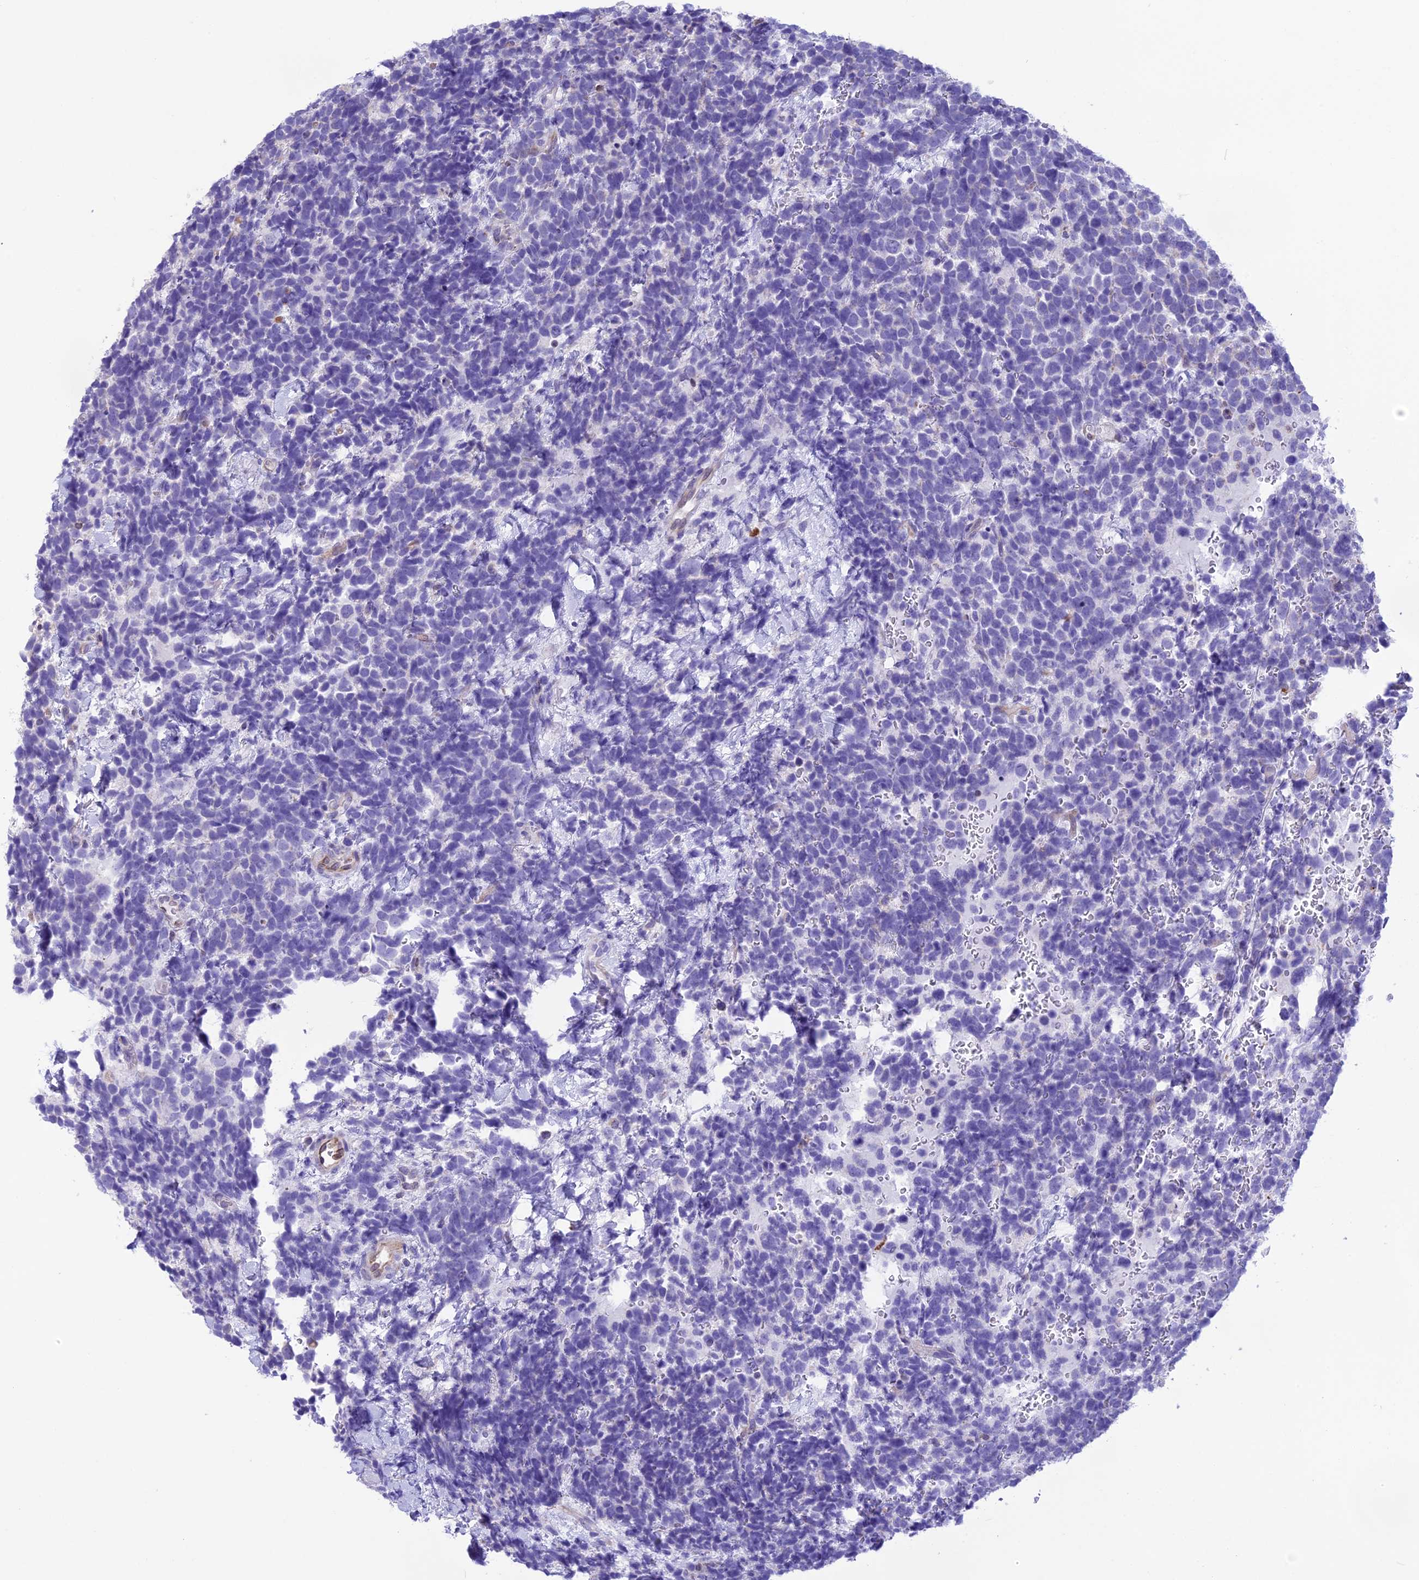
{"staining": {"intensity": "negative", "quantity": "none", "location": "none"}, "tissue": "urothelial cancer", "cell_type": "Tumor cells", "image_type": "cancer", "snomed": [{"axis": "morphology", "description": "Urothelial carcinoma, High grade"}, {"axis": "topography", "description": "Urinary bladder"}], "caption": "High magnification brightfield microscopy of urothelial cancer stained with DAB (brown) and counterstained with hematoxylin (blue): tumor cells show no significant staining.", "gene": "DOC2B", "patient": {"sex": "female", "age": 82}}